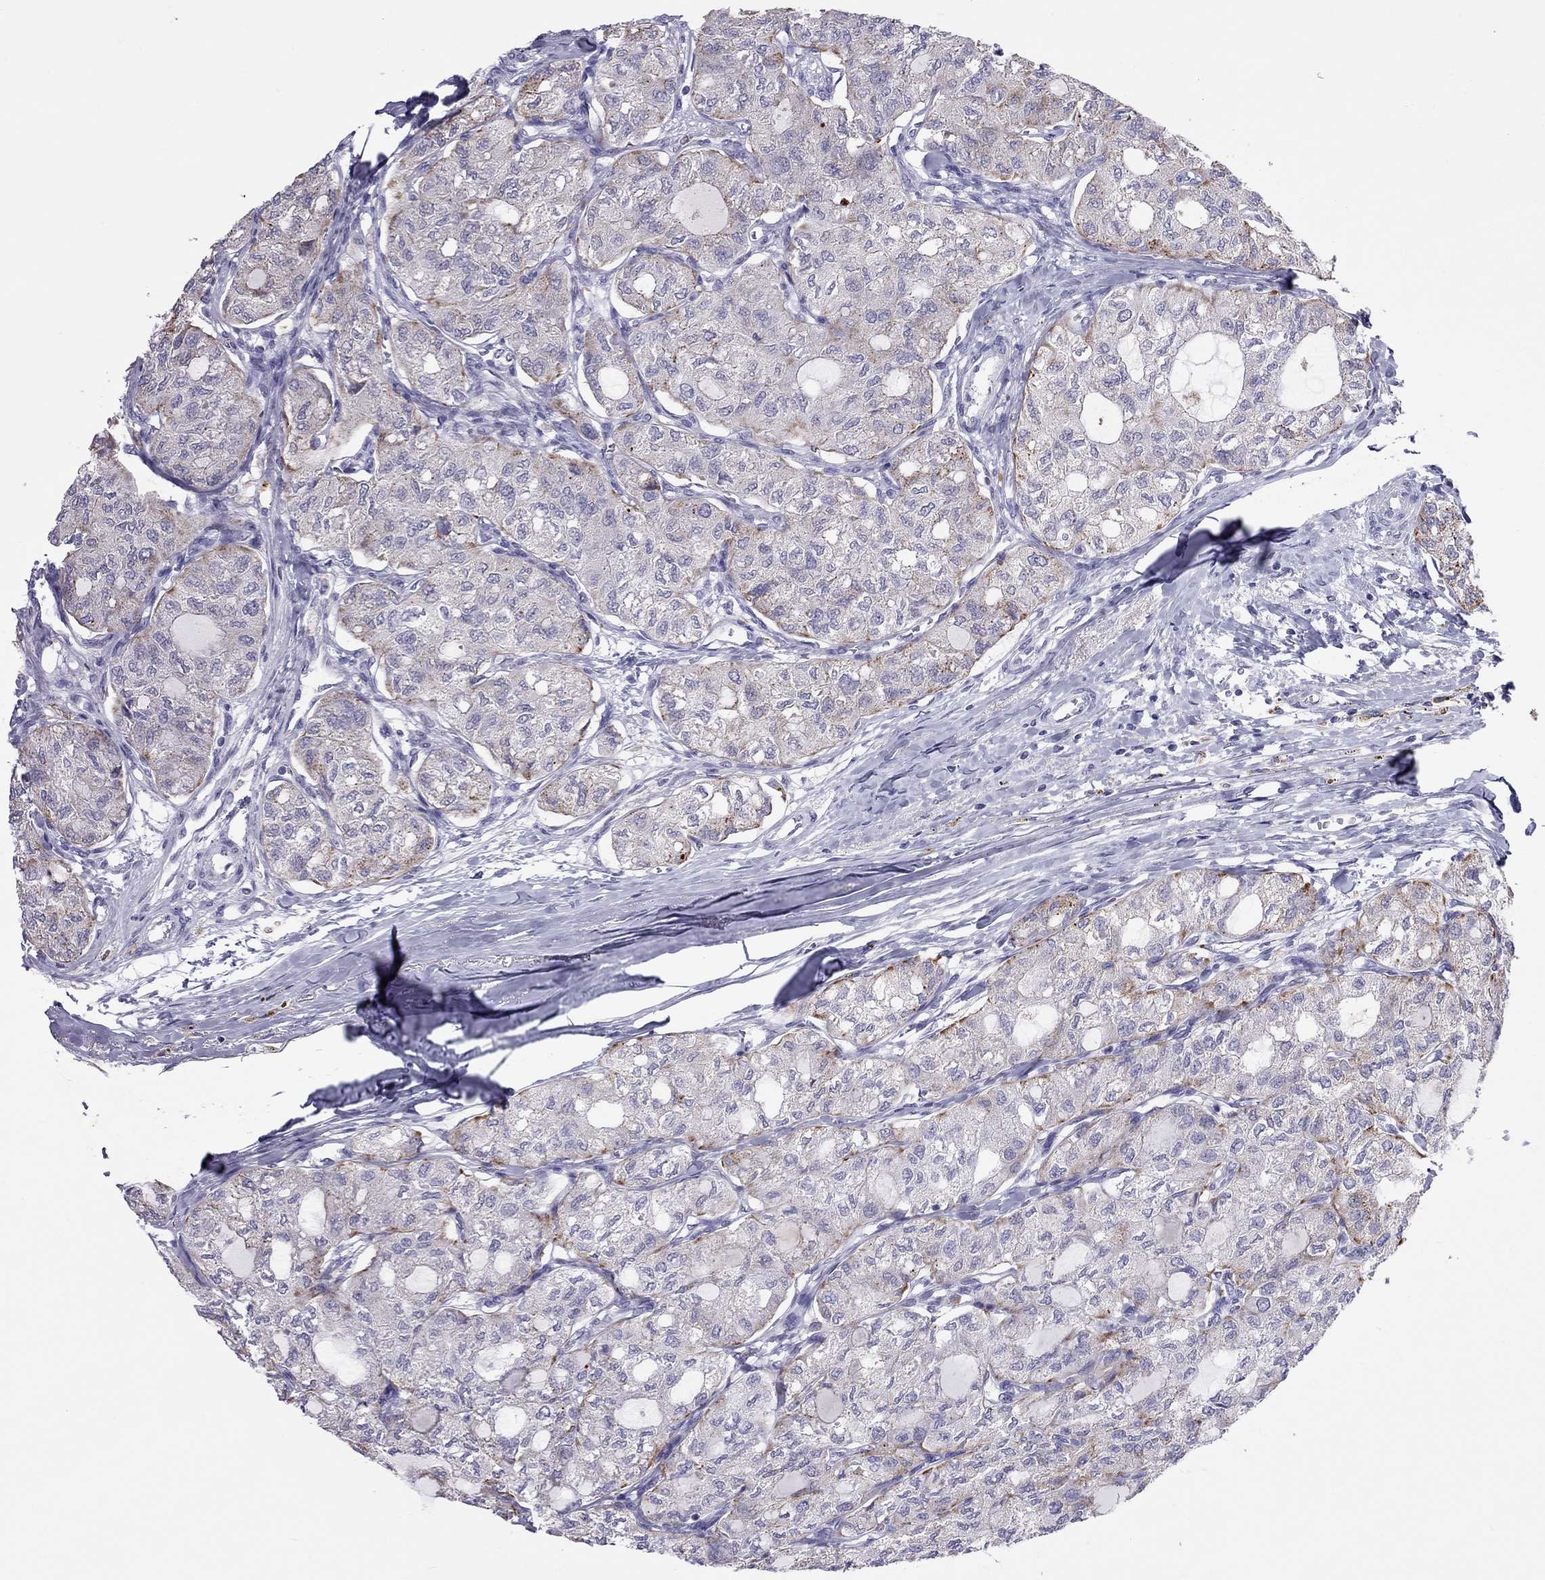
{"staining": {"intensity": "strong", "quantity": "<25%", "location": "cytoplasmic/membranous"}, "tissue": "thyroid cancer", "cell_type": "Tumor cells", "image_type": "cancer", "snomed": [{"axis": "morphology", "description": "Follicular adenoma carcinoma, NOS"}, {"axis": "topography", "description": "Thyroid gland"}], "caption": "Protein staining of follicular adenoma carcinoma (thyroid) tissue exhibits strong cytoplasmic/membranous expression in about <25% of tumor cells. Nuclei are stained in blue.", "gene": "PPP1R3A", "patient": {"sex": "male", "age": 75}}